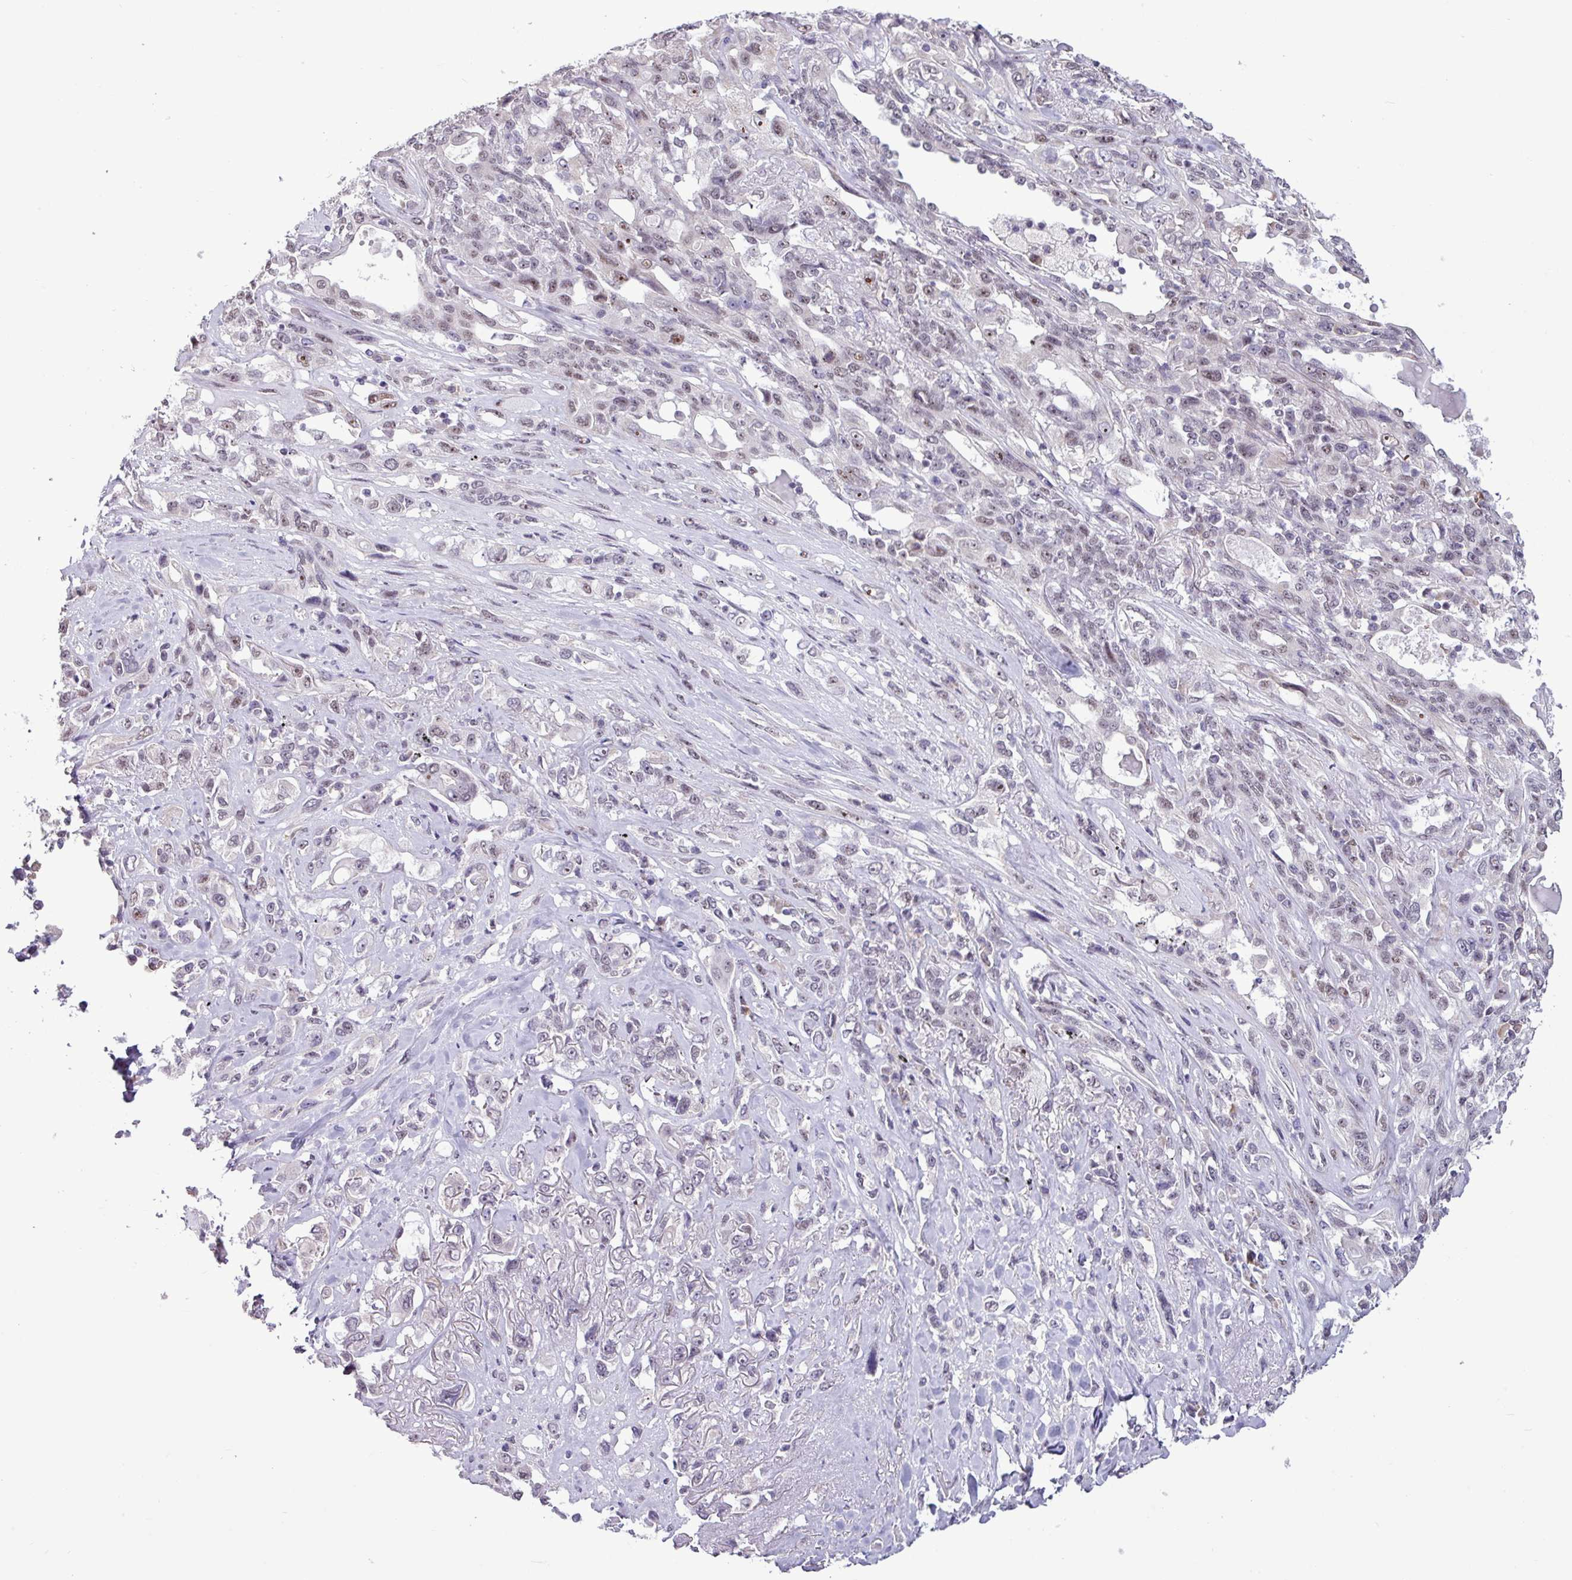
{"staining": {"intensity": "weak", "quantity": "25%-75%", "location": "nuclear"}, "tissue": "lung cancer", "cell_type": "Tumor cells", "image_type": "cancer", "snomed": [{"axis": "morphology", "description": "Squamous cell carcinoma, NOS"}, {"axis": "topography", "description": "Lung"}], "caption": "Lung cancer stained with DAB (3,3'-diaminobenzidine) immunohistochemistry demonstrates low levels of weak nuclear expression in about 25%-75% of tumor cells.", "gene": "UTP18", "patient": {"sex": "female", "age": 70}}